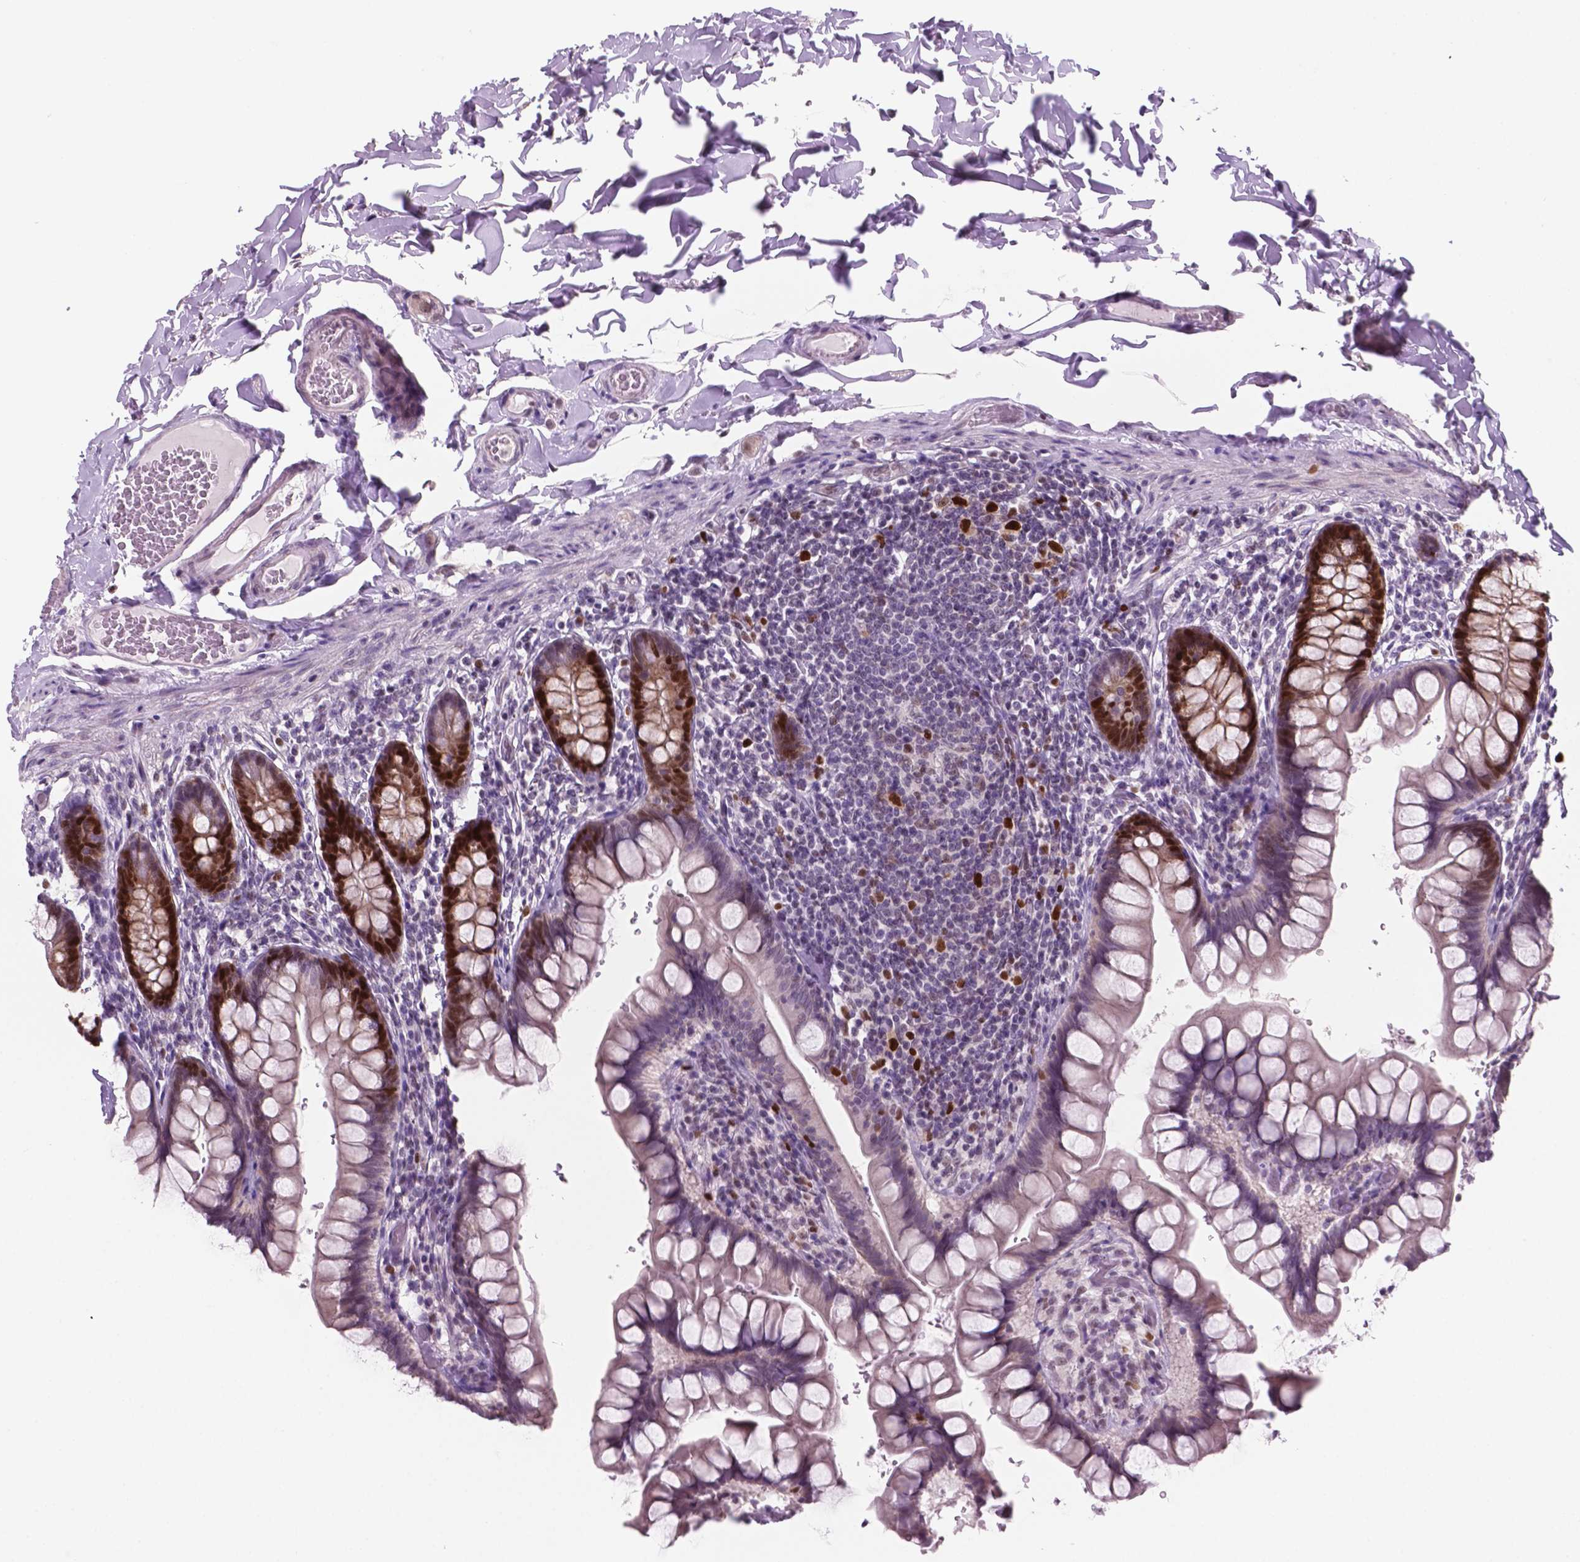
{"staining": {"intensity": "strong", "quantity": "25%-75%", "location": "nuclear"}, "tissue": "small intestine", "cell_type": "Glandular cells", "image_type": "normal", "snomed": [{"axis": "morphology", "description": "Normal tissue, NOS"}, {"axis": "topography", "description": "Small intestine"}], "caption": "A photomicrograph of small intestine stained for a protein shows strong nuclear brown staining in glandular cells. (IHC, brightfield microscopy, high magnification).", "gene": "NCAPH2", "patient": {"sex": "male", "age": 70}}